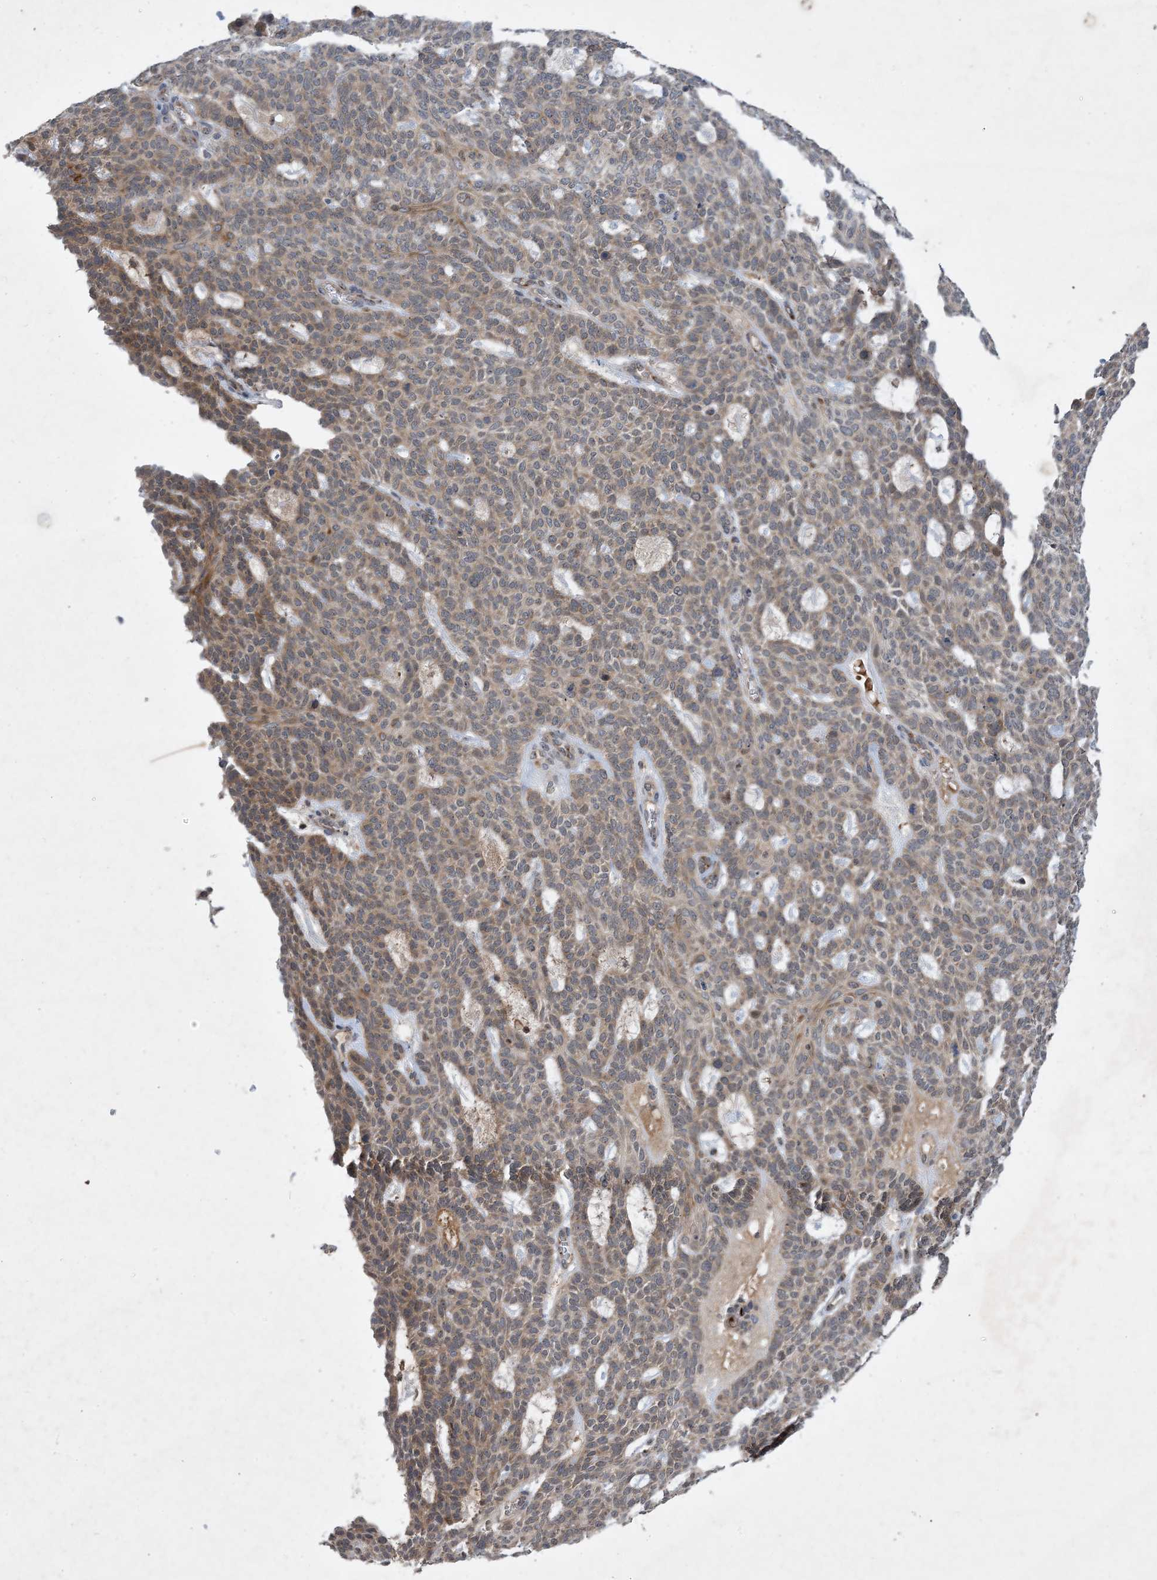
{"staining": {"intensity": "weak", "quantity": ">75%", "location": "cytoplasmic/membranous"}, "tissue": "skin cancer", "cell_type": "Tumor cells", "image_type": "cancer", "snomed": [{"axis": "morphology", "description": "Squamous cell carcinoma, NOS"}, {"axis": "topography", "description": "Skin"}], "caption": "Skin cancer (squamous cell carcinoma) tissue reveals weak cytoplasmic/membranous staining in about >75% of tumor cells, visualized by immunohistochemistry. (brown staining indicates protein expression, while blue staining denotes nuclei).", "gene": "TINAG", "patient": {"sex": "female", "age": 90}}